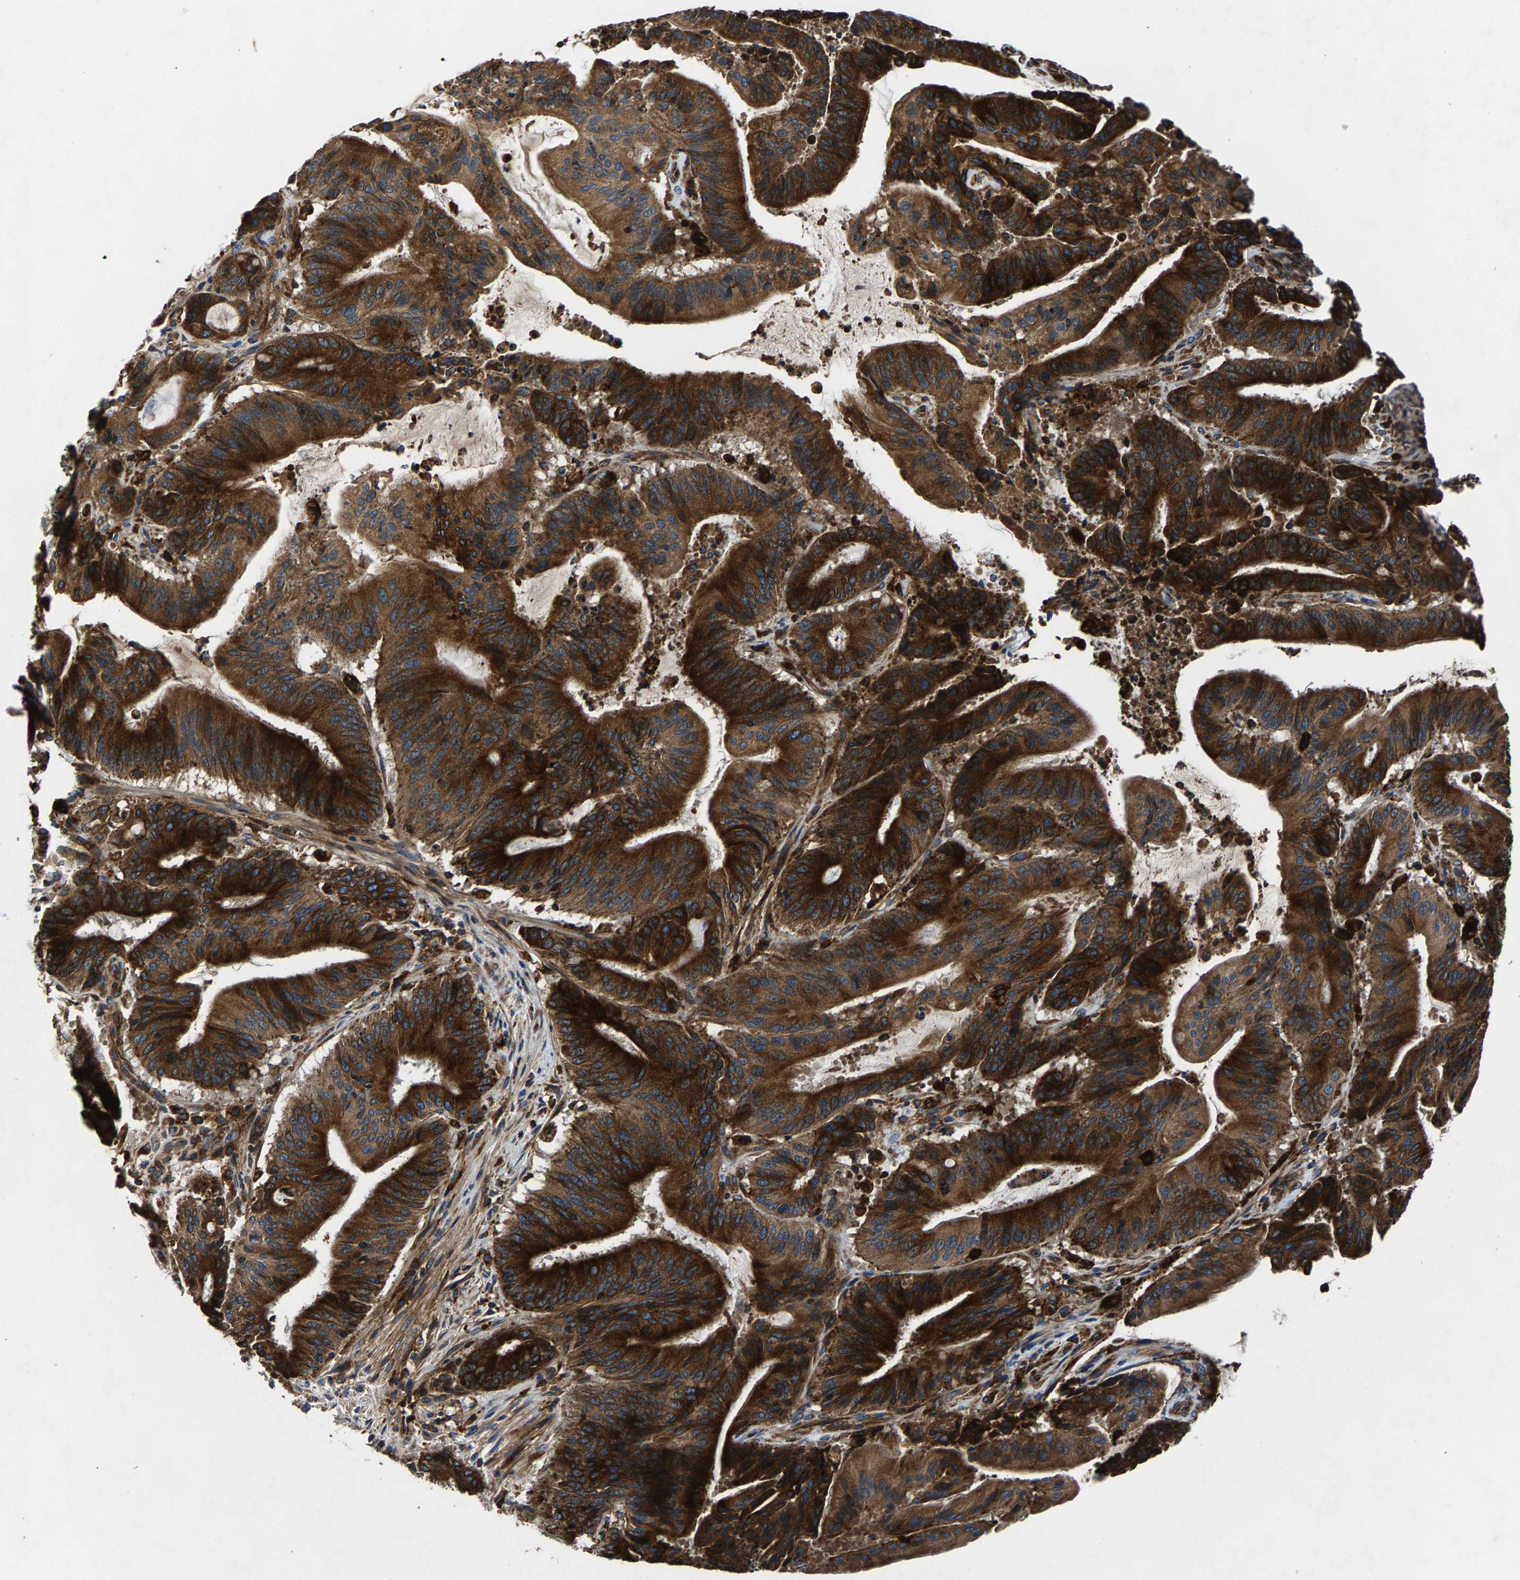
{"staining": {"intensity": "strong", "quantity": ">75%", "location": "cytoplasmic/membranous"}, "tissue": "liver cancer", "cell_type": "Tumor cells", "image_type": "cancer", "snomed": [{"axis": "morphology", "description": "Normal tissue, NOS"}, {"axis": "morphology", "description": "Cholangiocarcinoma"}, {"axis": "topography", "description": "Liver"}, {"axis": "topography", "description": "Peripheral nerve tissue"}], "caption": "Approximately >75% of tumor cells in cholangiocarcinoma (liver) exhibit strong cytoplasmic/membranous protein expression as visualized by brown immunohistochemical staining.", "gene": "LPCAT1", "patient": {"sex": "female", "age": 73}}